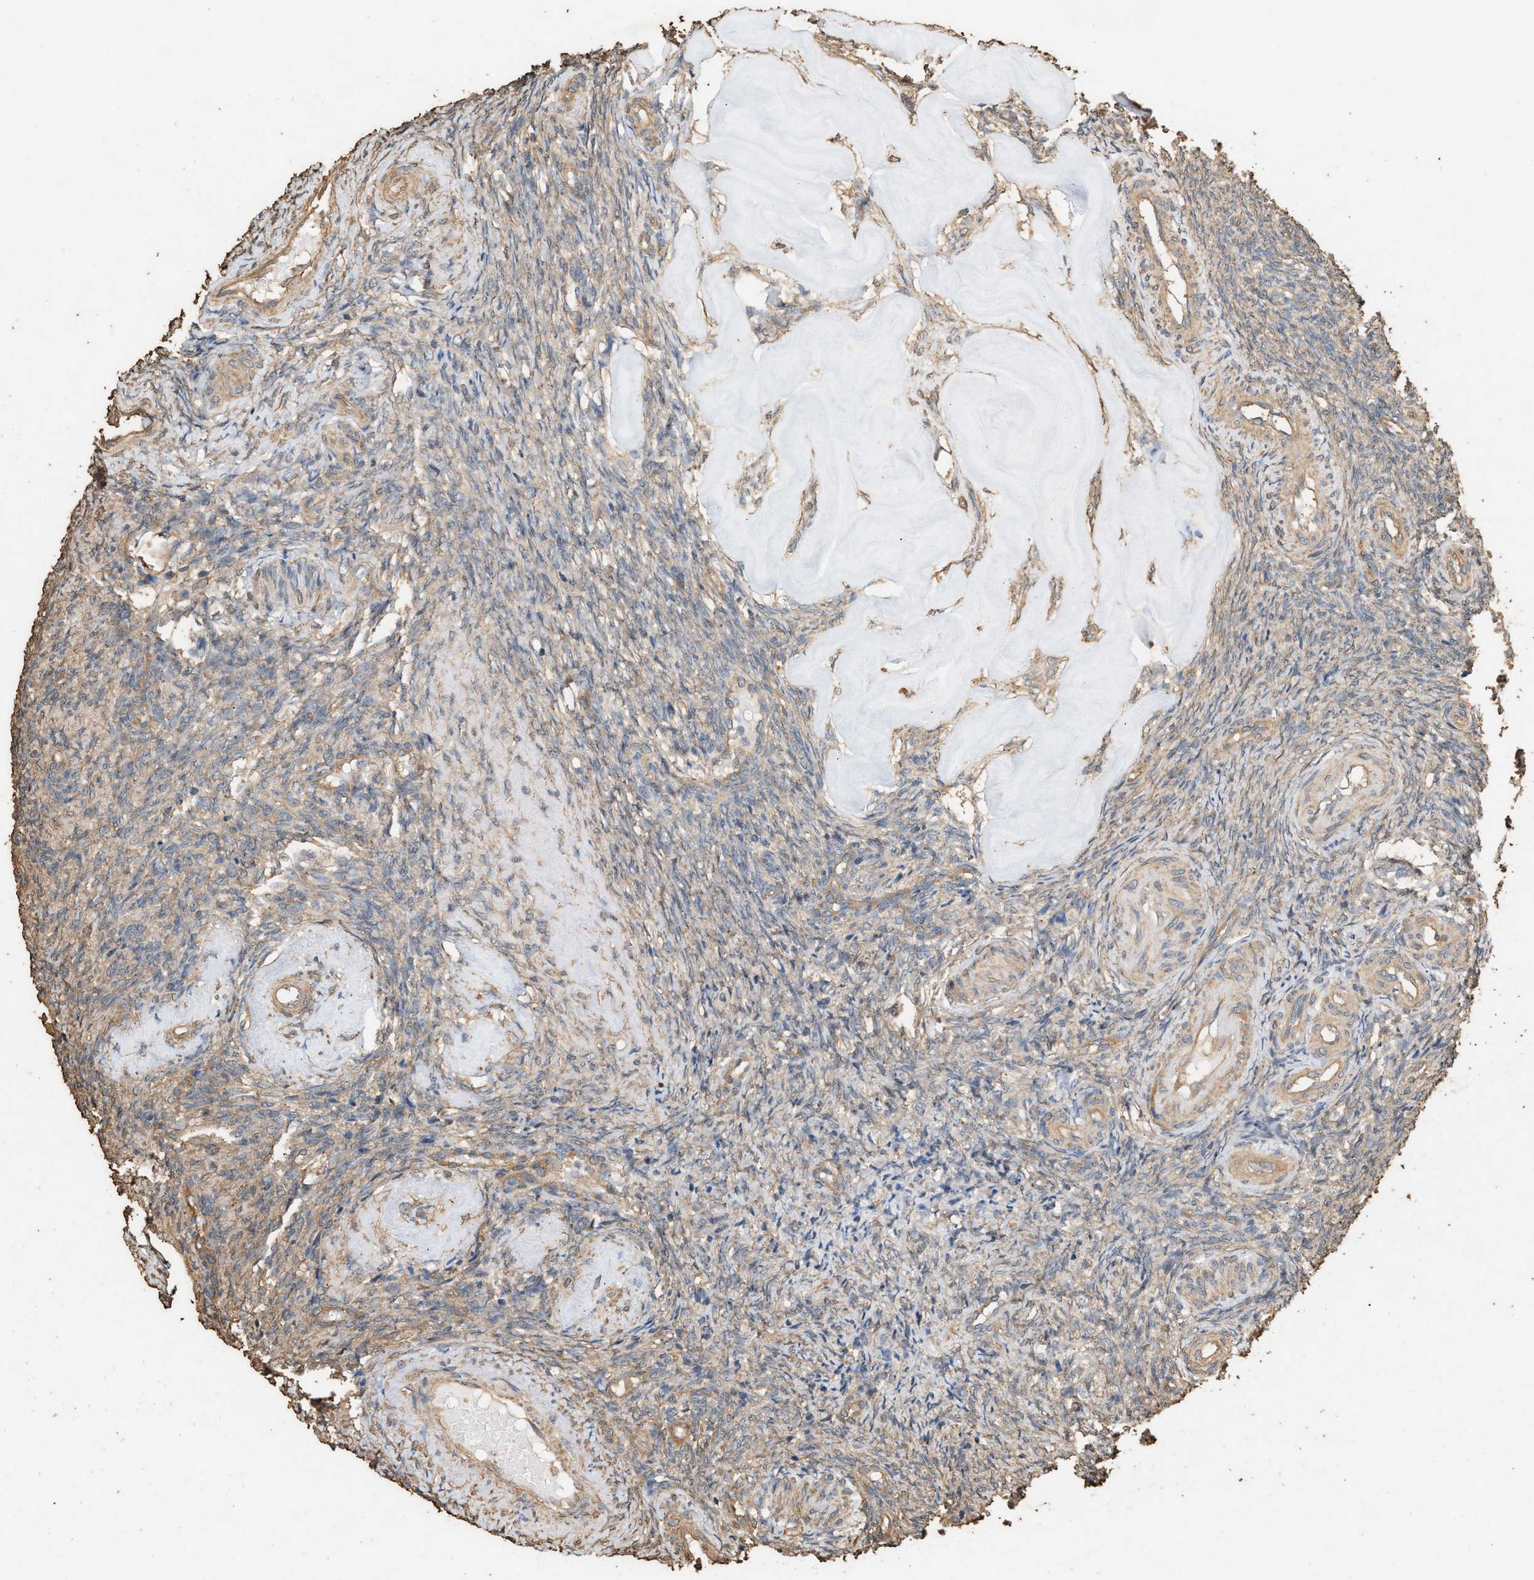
{"staining": {"intensity": "weak", "quantity": "25%-75%", "location": "cytoplasmic/membranous"}, "tissue": "ovary", "cell_type": "Ovarian stroma cells", "image_type": "normal", "snomed": [{"axis": "morphology", "description": "Normal tissue, NOS"}, {"axis": "topography", "description": "Ovary"}], "caption": "Ovary stained with a brown dye displays weak cytoplasmic/membranous positive staining in about 25%-75% of ovarian stroma cells.", "gene": "DCAF7", "patient": {"sex": "female", "age": 41}}